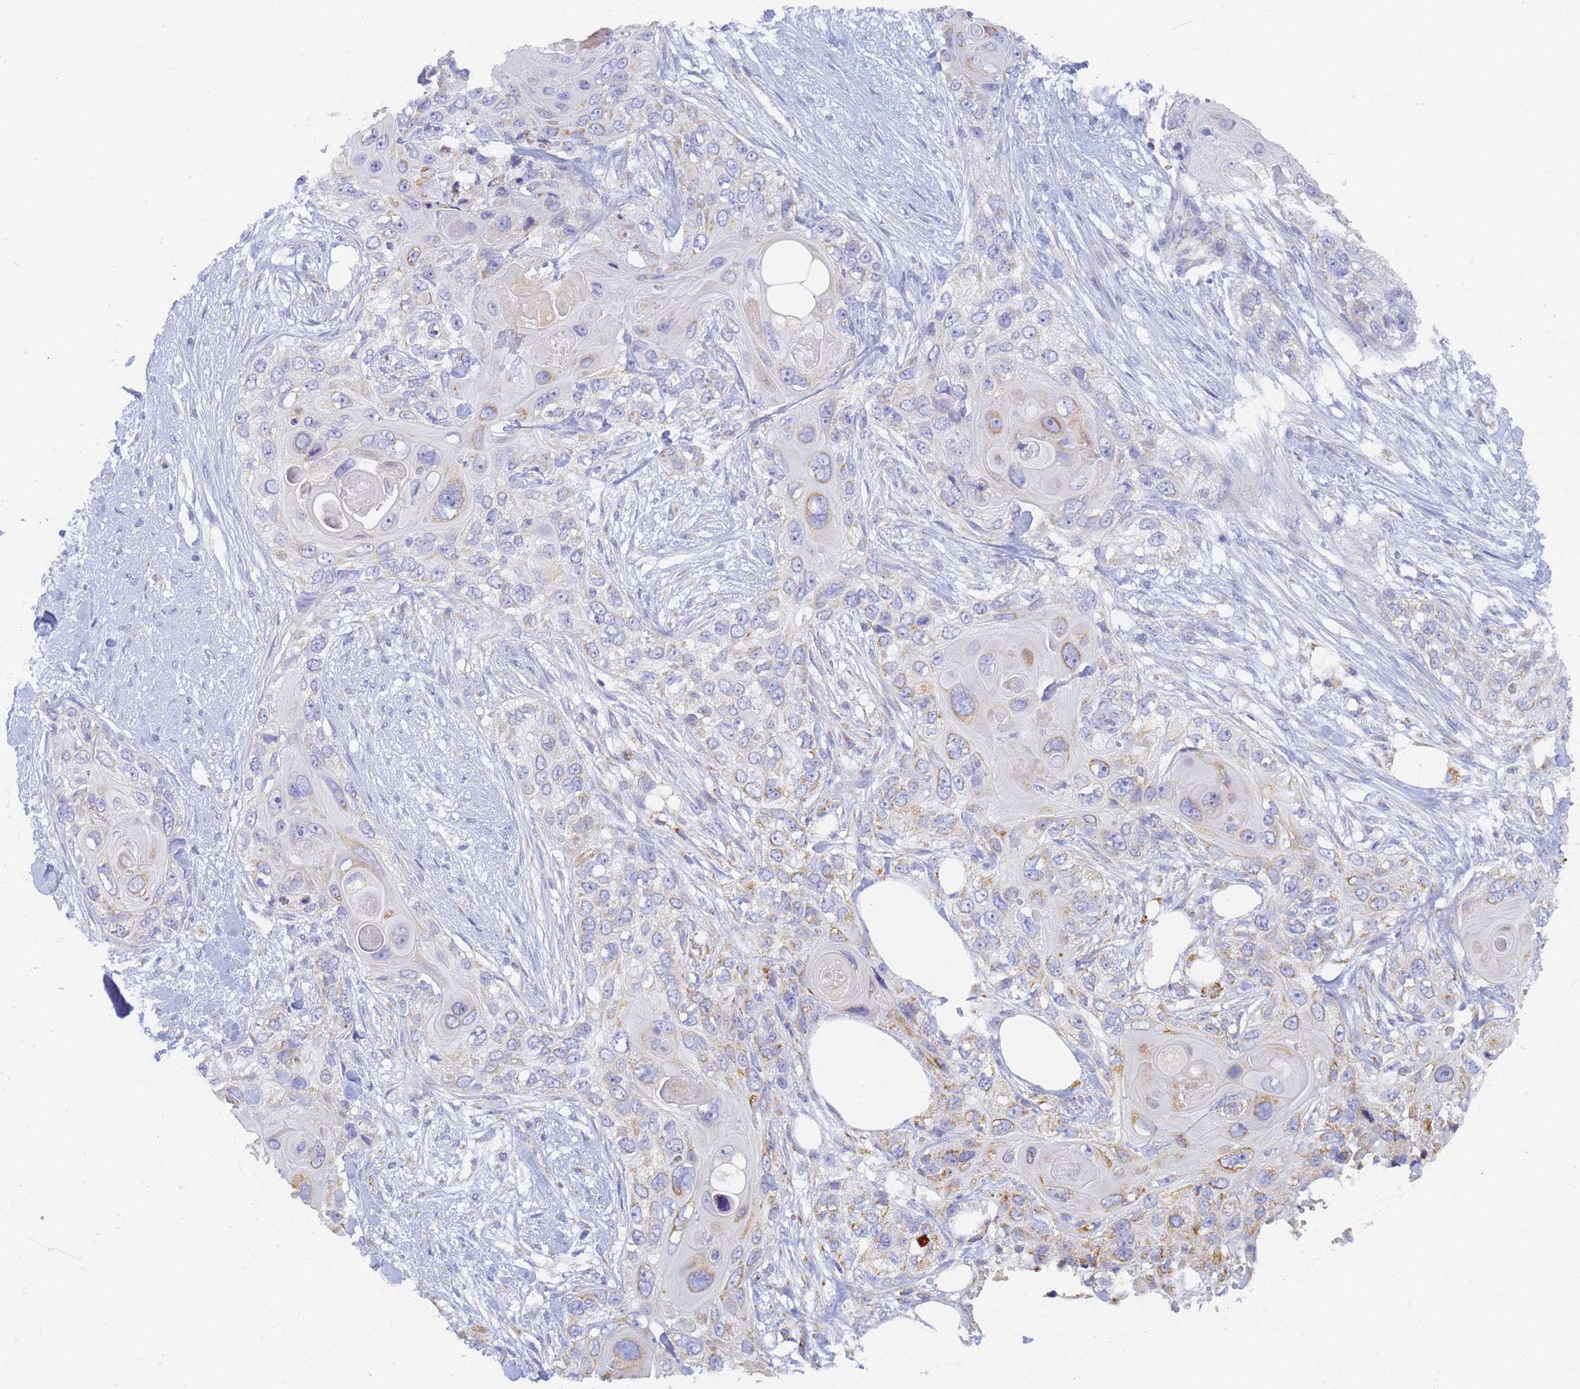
{"staining": {"intensity": "moderate", "quantity": "<25%", "location": "cytoplasmic/membranous"}, "tissue": "skin cancer", "cell_type": "Tumor cells", "image_type": "cancer", "snomed": [{"axis": "morphology", "description": "Normal tissue, NOS"}, {"axis": "morphology", "description": "Squamous cell carcinoma, NOS"}, {"axis": "topography", "description": "Skin"}], "caption": "Moderate cytoplasmic/membranous expression is identified in about <25% of tumor cells in skin cancer. (brown staining indicates protein expression, while blue staining denotes nuclei).", "gene": "UTP23", "patient": {"sex": "male", "age": 72}}